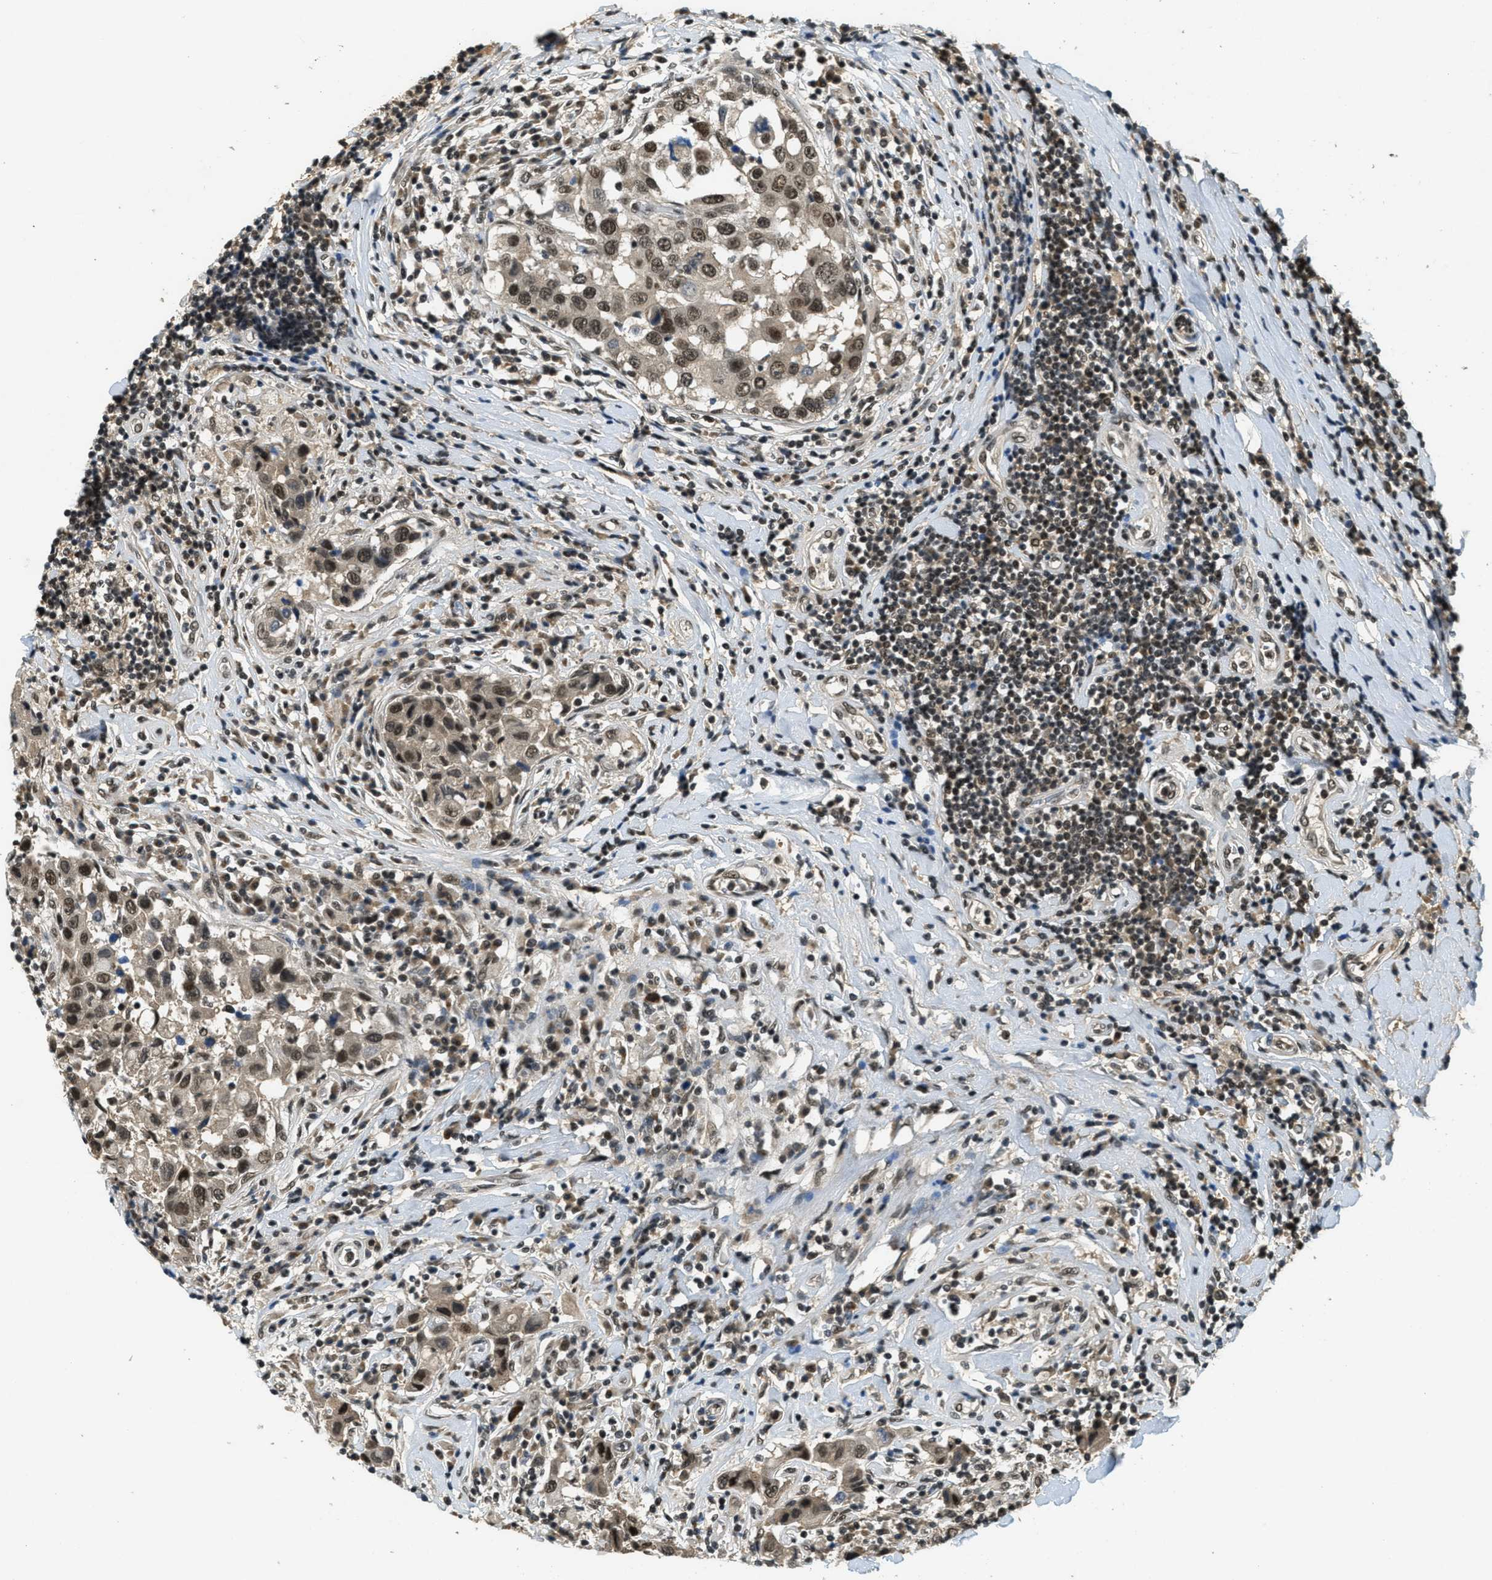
{"staining": {"intensity": "strong", "quantity": ">75%", "location": "nuclear"}, "tissue": "breast cancer", "cell_type": "Tumor cells", "image_type": "cancer", "snomed": [{"axis": "morphology", "description": "Duct carcinoma"}, {"axis": "topography", "description": "Breast"}], "caption": "A histopathology image showing strong nuclear staining in about >75% of tumor cells in breast cancer (intraductal carcinoma), as visualized by brown immunohistochemical staining.", "gene": "ZNF148", "patient": {"sex": "female", "age": 27}}